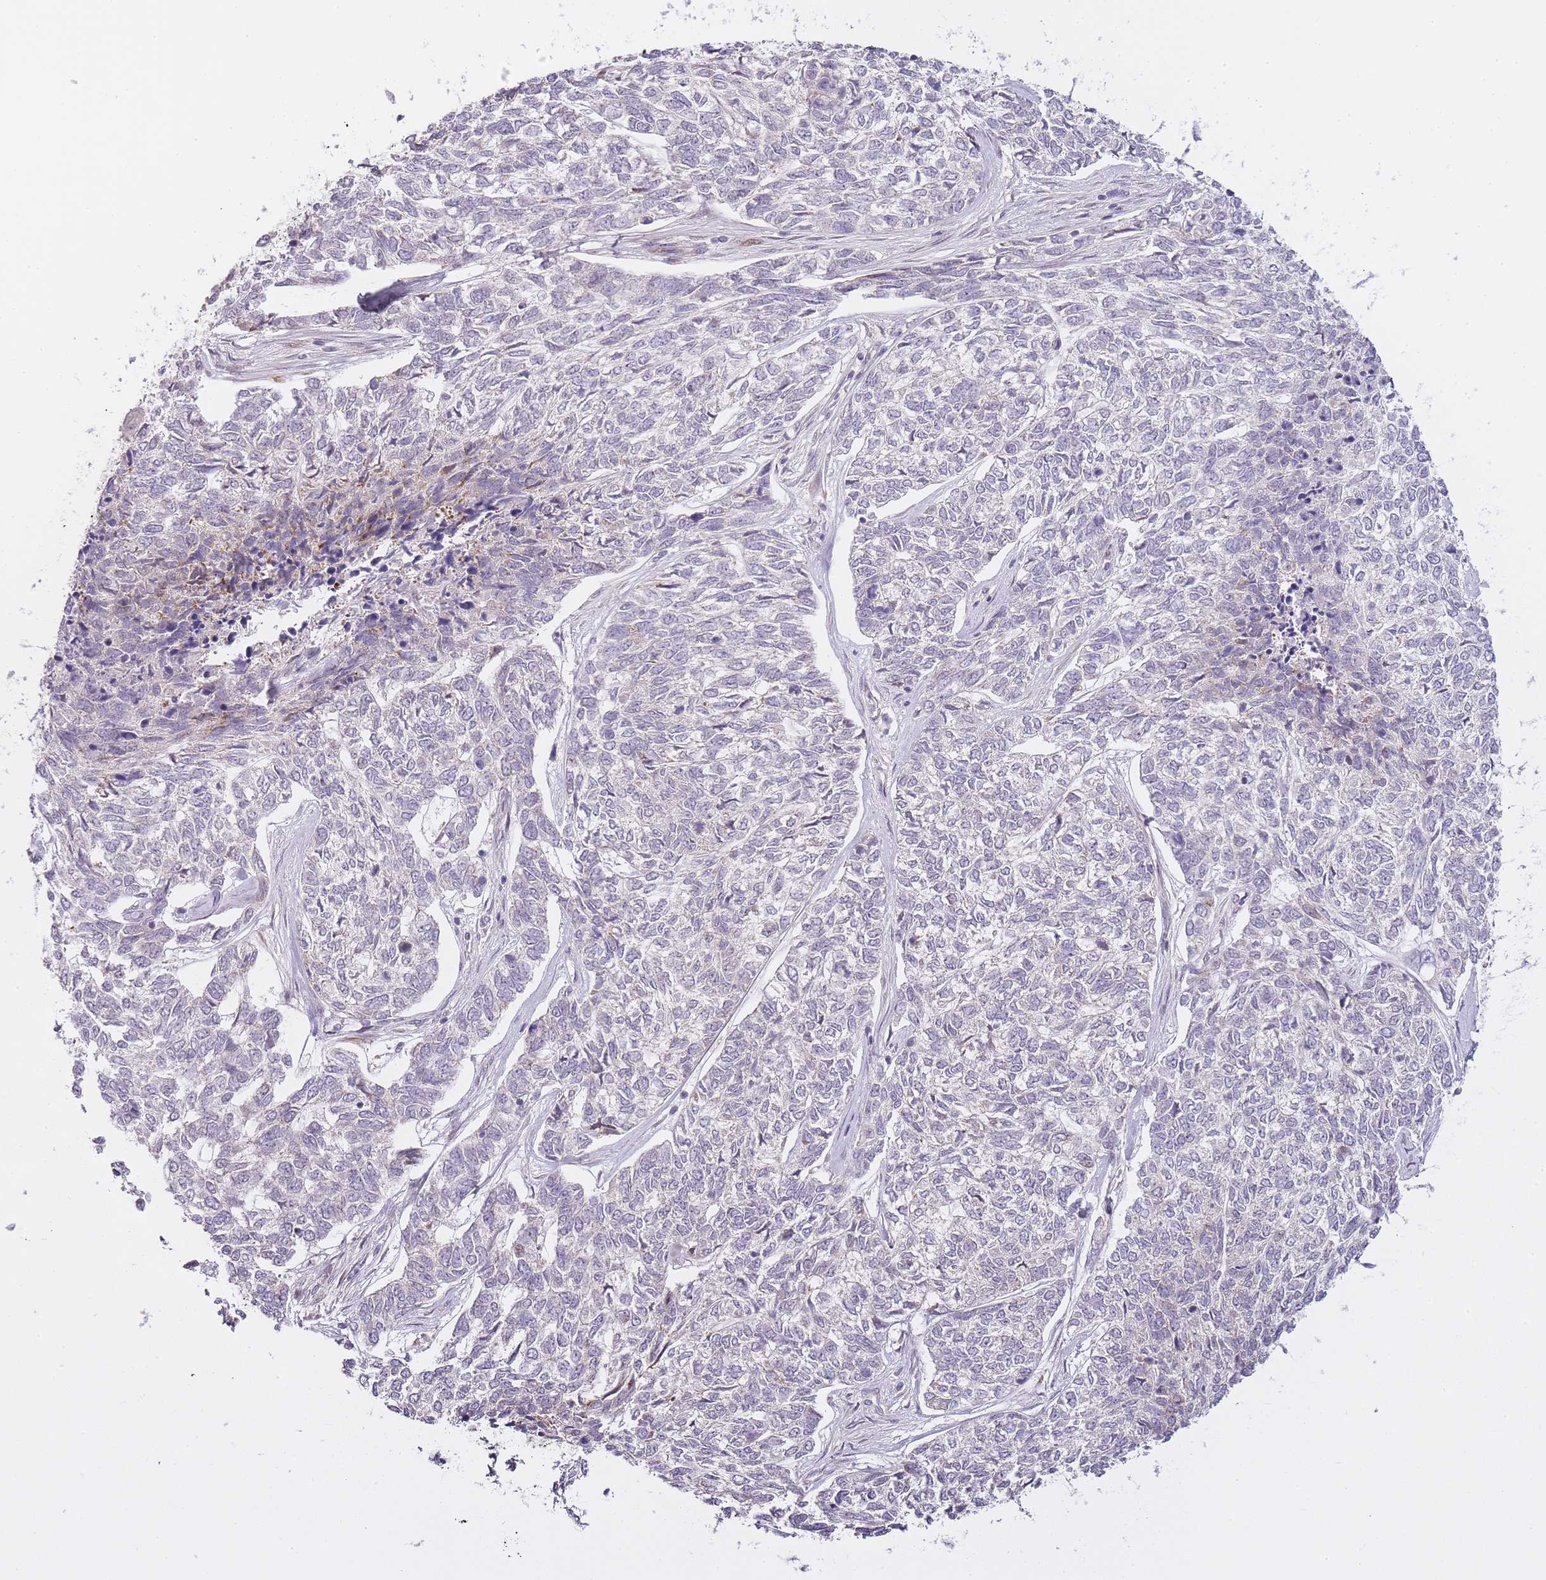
{"staining": {"intensity": "weak", "quantity": "<25%", "location": "cytoplasmic/membranous,nuclear"}, "tissue": "skin cancer", "cell_type": "Tumor cells", "image_type": "cancer", "snomed": [{"axis": "morphology", "description": "Basal cell carcinoma"}, {"axis": "topography", "description": "Skin"}], "caption": "Micrograph shows no protein expression in tumor cells of skin basal cell carcinoma tissue.", "gene": "OGG1", "patient": {"sex": "female", "age": 65}}